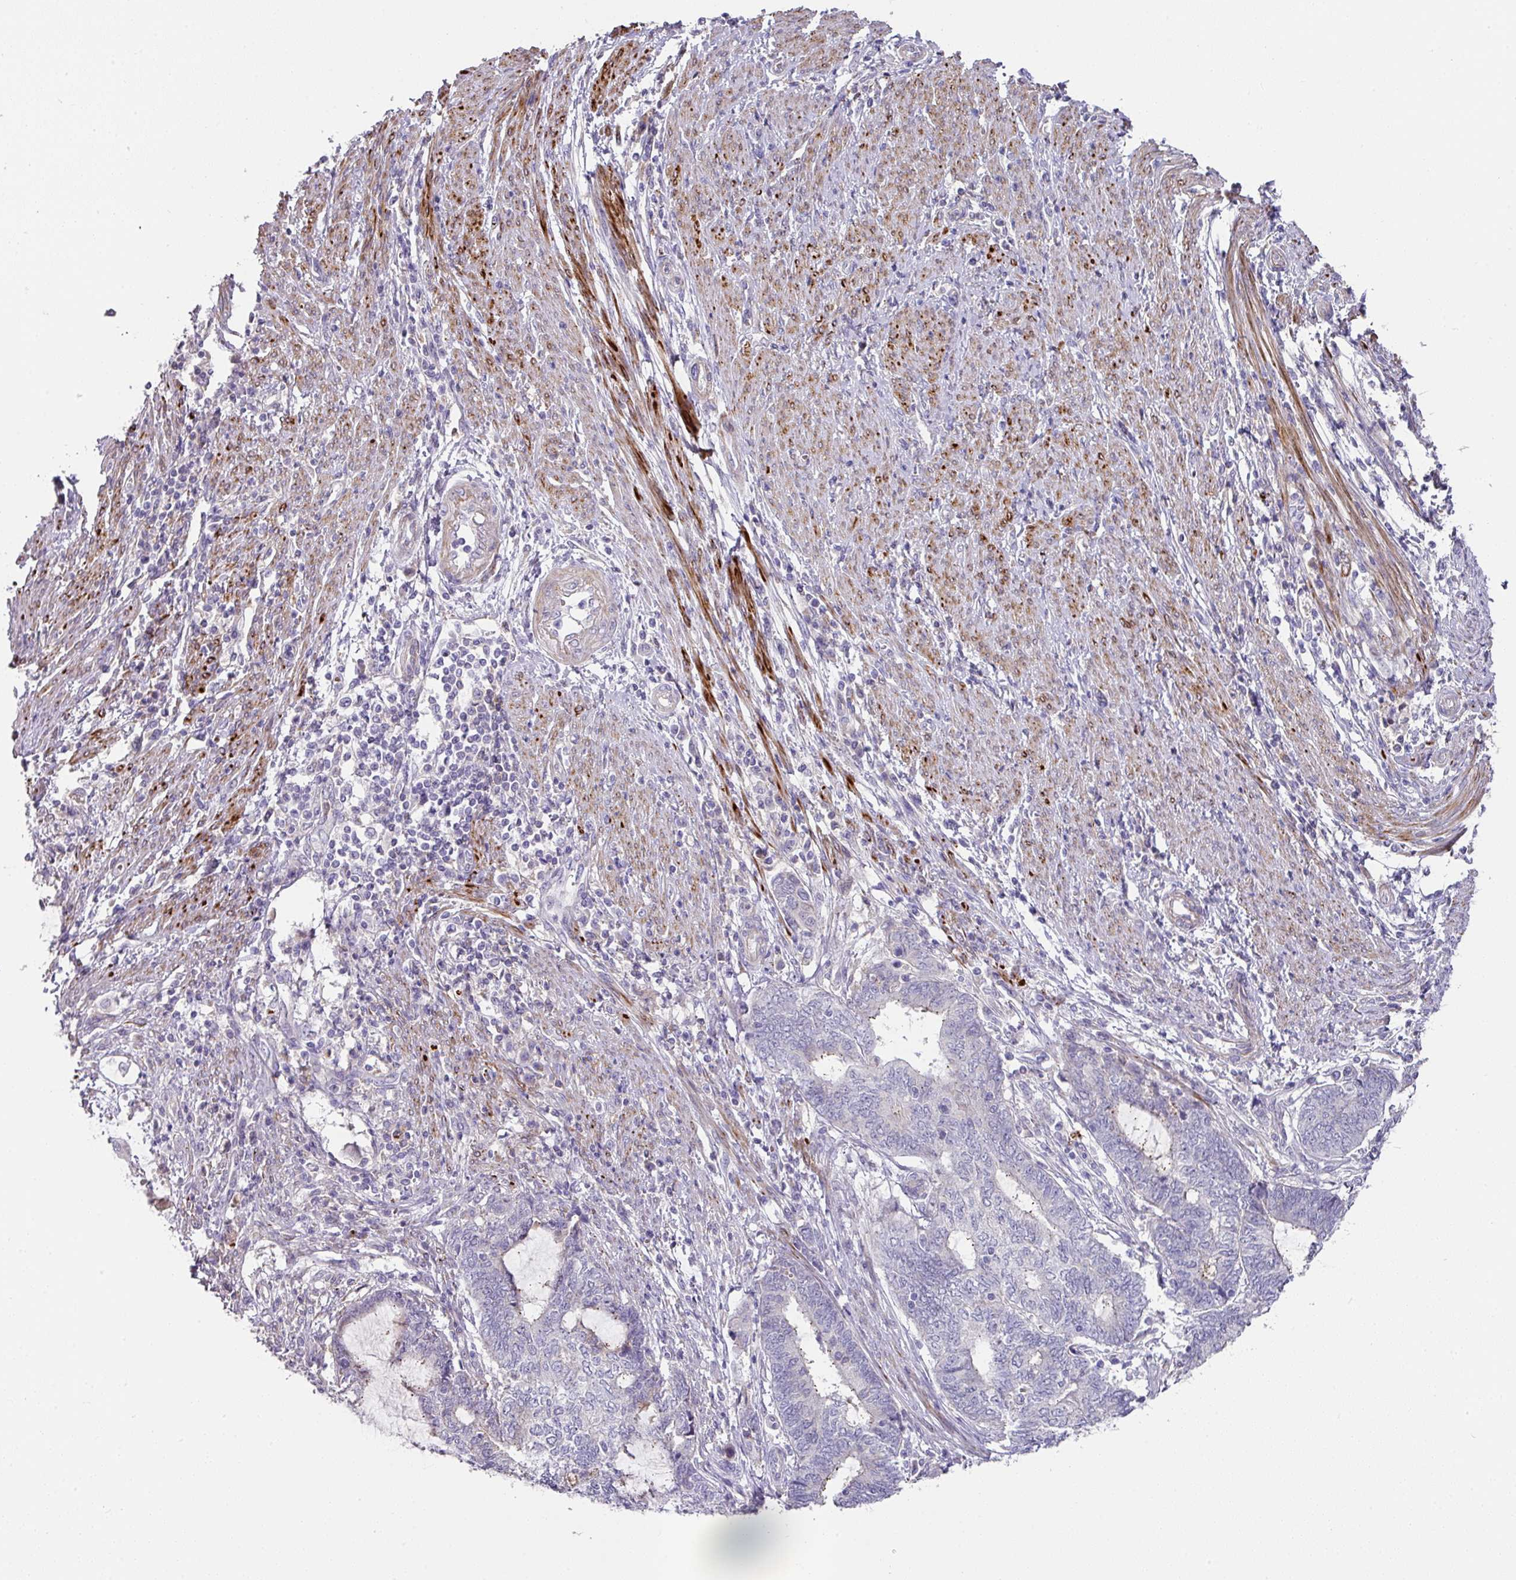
{"staining": {"intensity": "negative", "quantity": "none", "location": "none"}, "tissue": "endometrial cancer", "cell_type": "Tumor cells", "image_type": "cancer", "snomed": [{"axis": "morphology", "description": "Adenocarcinoma, NOS"}, {"axis": "topography", "description": "Uterus"}, {"axis": "topography", "description": "Endometrium"}], "caption": "DAB immunohistochemical staining of endometrial cancer (adenocarcinoma) demonstrates no significant expression in tumor cells.", "gene": "TARM1", "patient": {"sex": "female", "age": 70}}